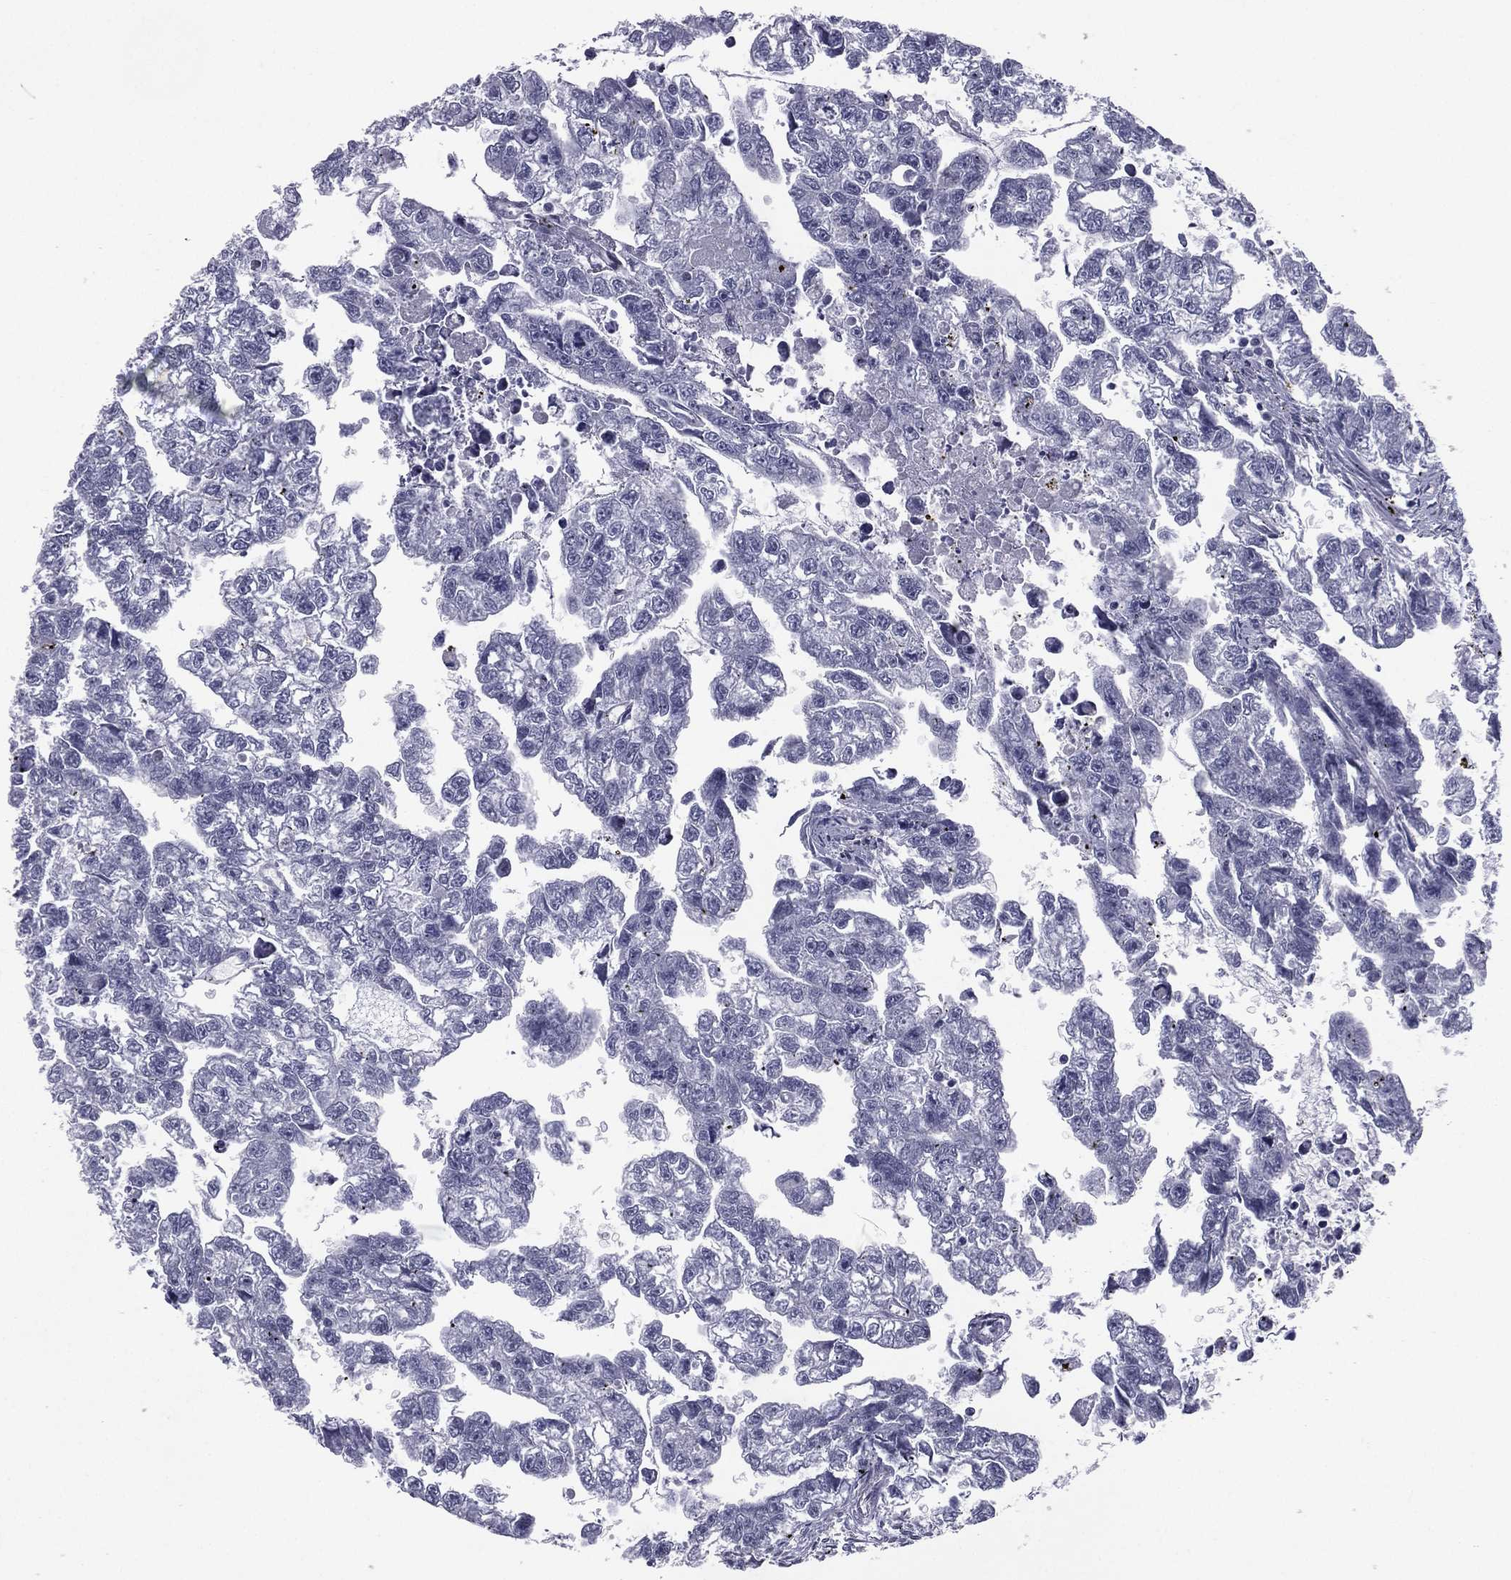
{"staining": {"intensity": "negative", "quantity": "none", "location": "none"}, "tissue": "testis cancer", "cell_type": "Tumor cells", "image_type": "cancer", "snomed": [{"axis": "morphology", "description": "Carcinoma, Embryonal, NOS"}, {"axis": "morphology", "description": "Teratoma, malignant, NOS"}, {"axis": "topography", "description": "Testis"}], "caption": "Tumor cells are negative for protein expression in human testis cancer.", "gene": "ACTRT2", "patient": {"sex": "male", "age": 44}}